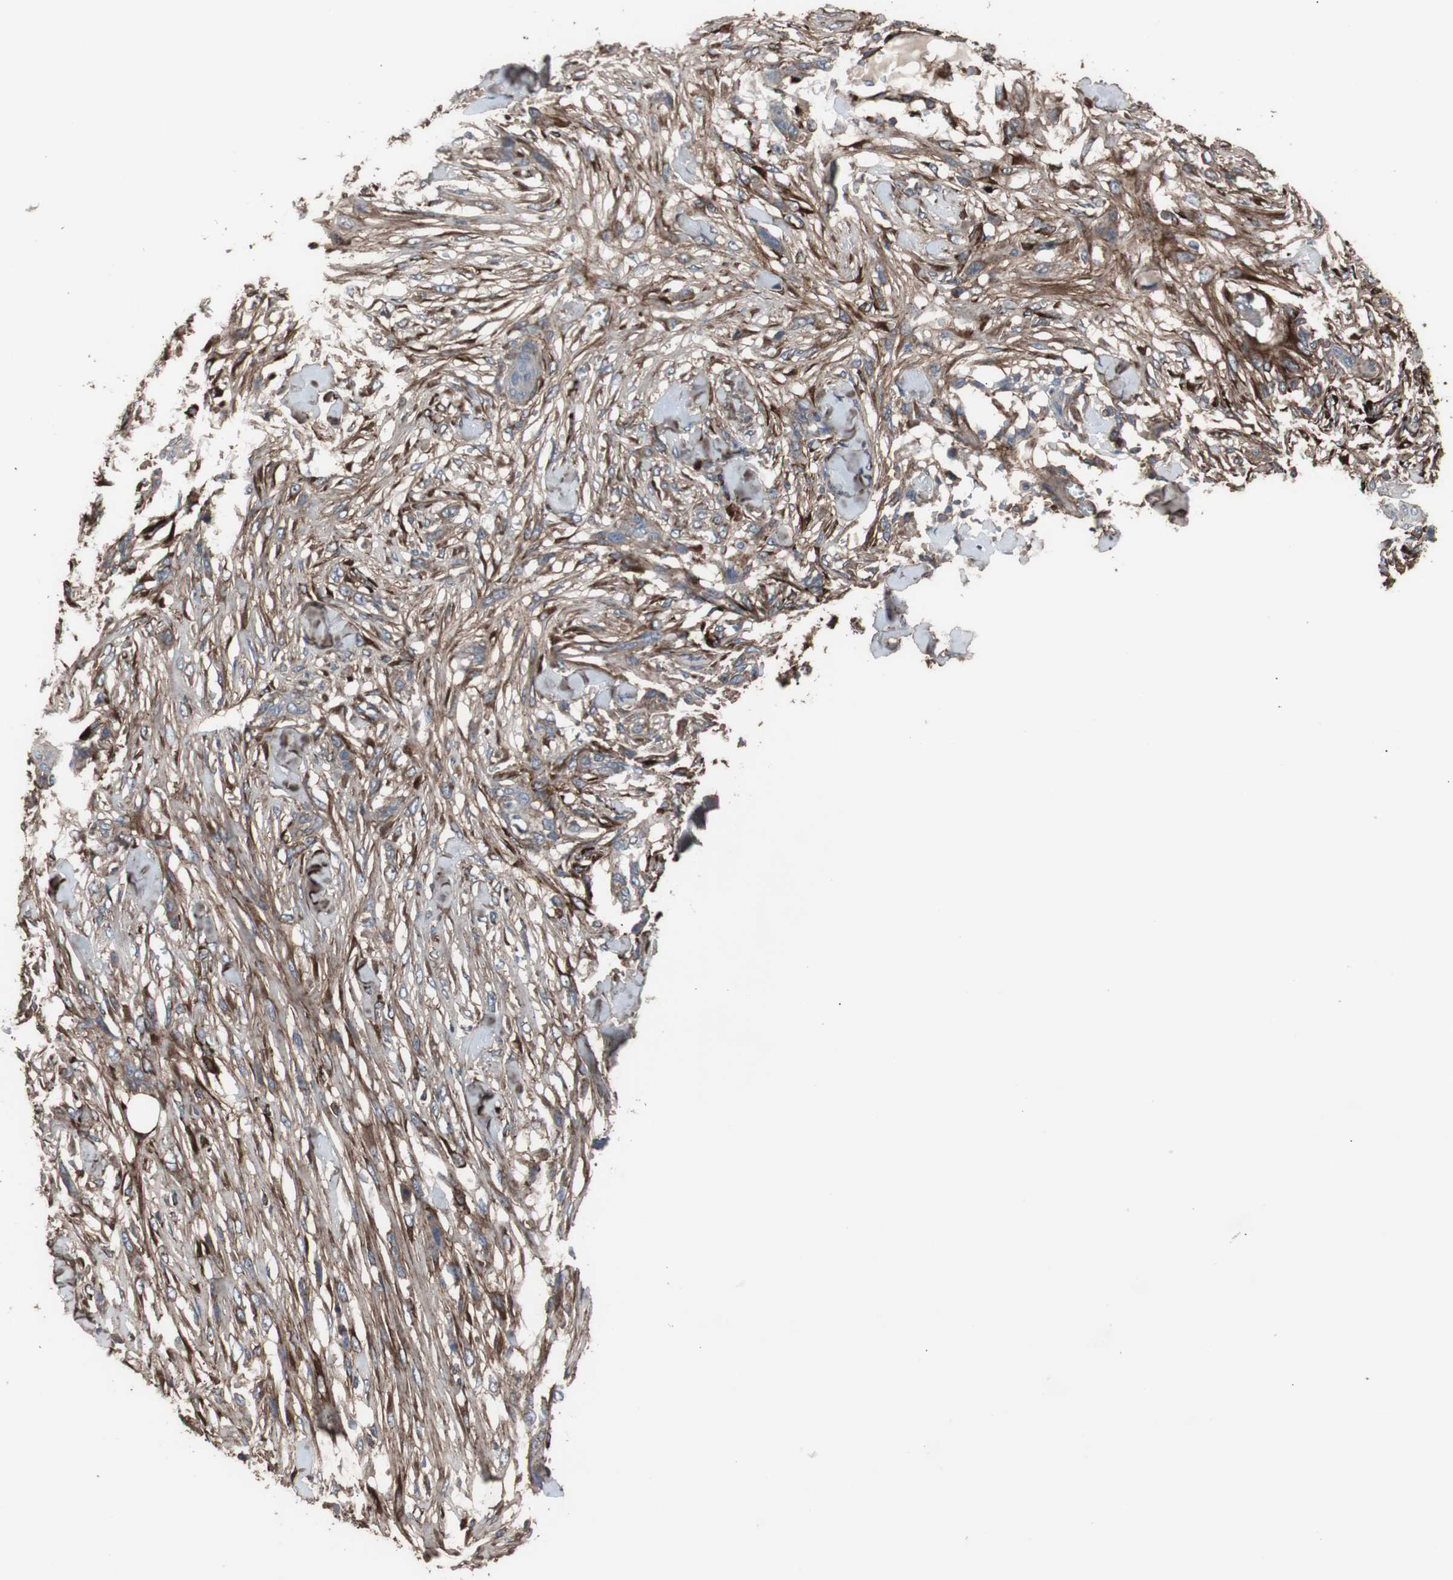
{"staining": {"intensity": "moderate", "quantity": ">75%", "location": "cytoplasmic/membranous"}, "tissue": "skin cancer", "cell_type": "Tumor cells", "image_type": "cancer", "snomed": [{"axis": "morphology", "description": "Squamous cell carcinoma, NOS"}, {"axis": "topography", "description": "Skin"}], "caption": "Squamous cell carcinoma (skin) was stained to show a protein in brown. There is medium levels of moderate cytoplasmic/membranous positivity in approximately >75% of tumor cells.", "gene": "COL6A2", "patient": {"sex": "female", "age": 59}}